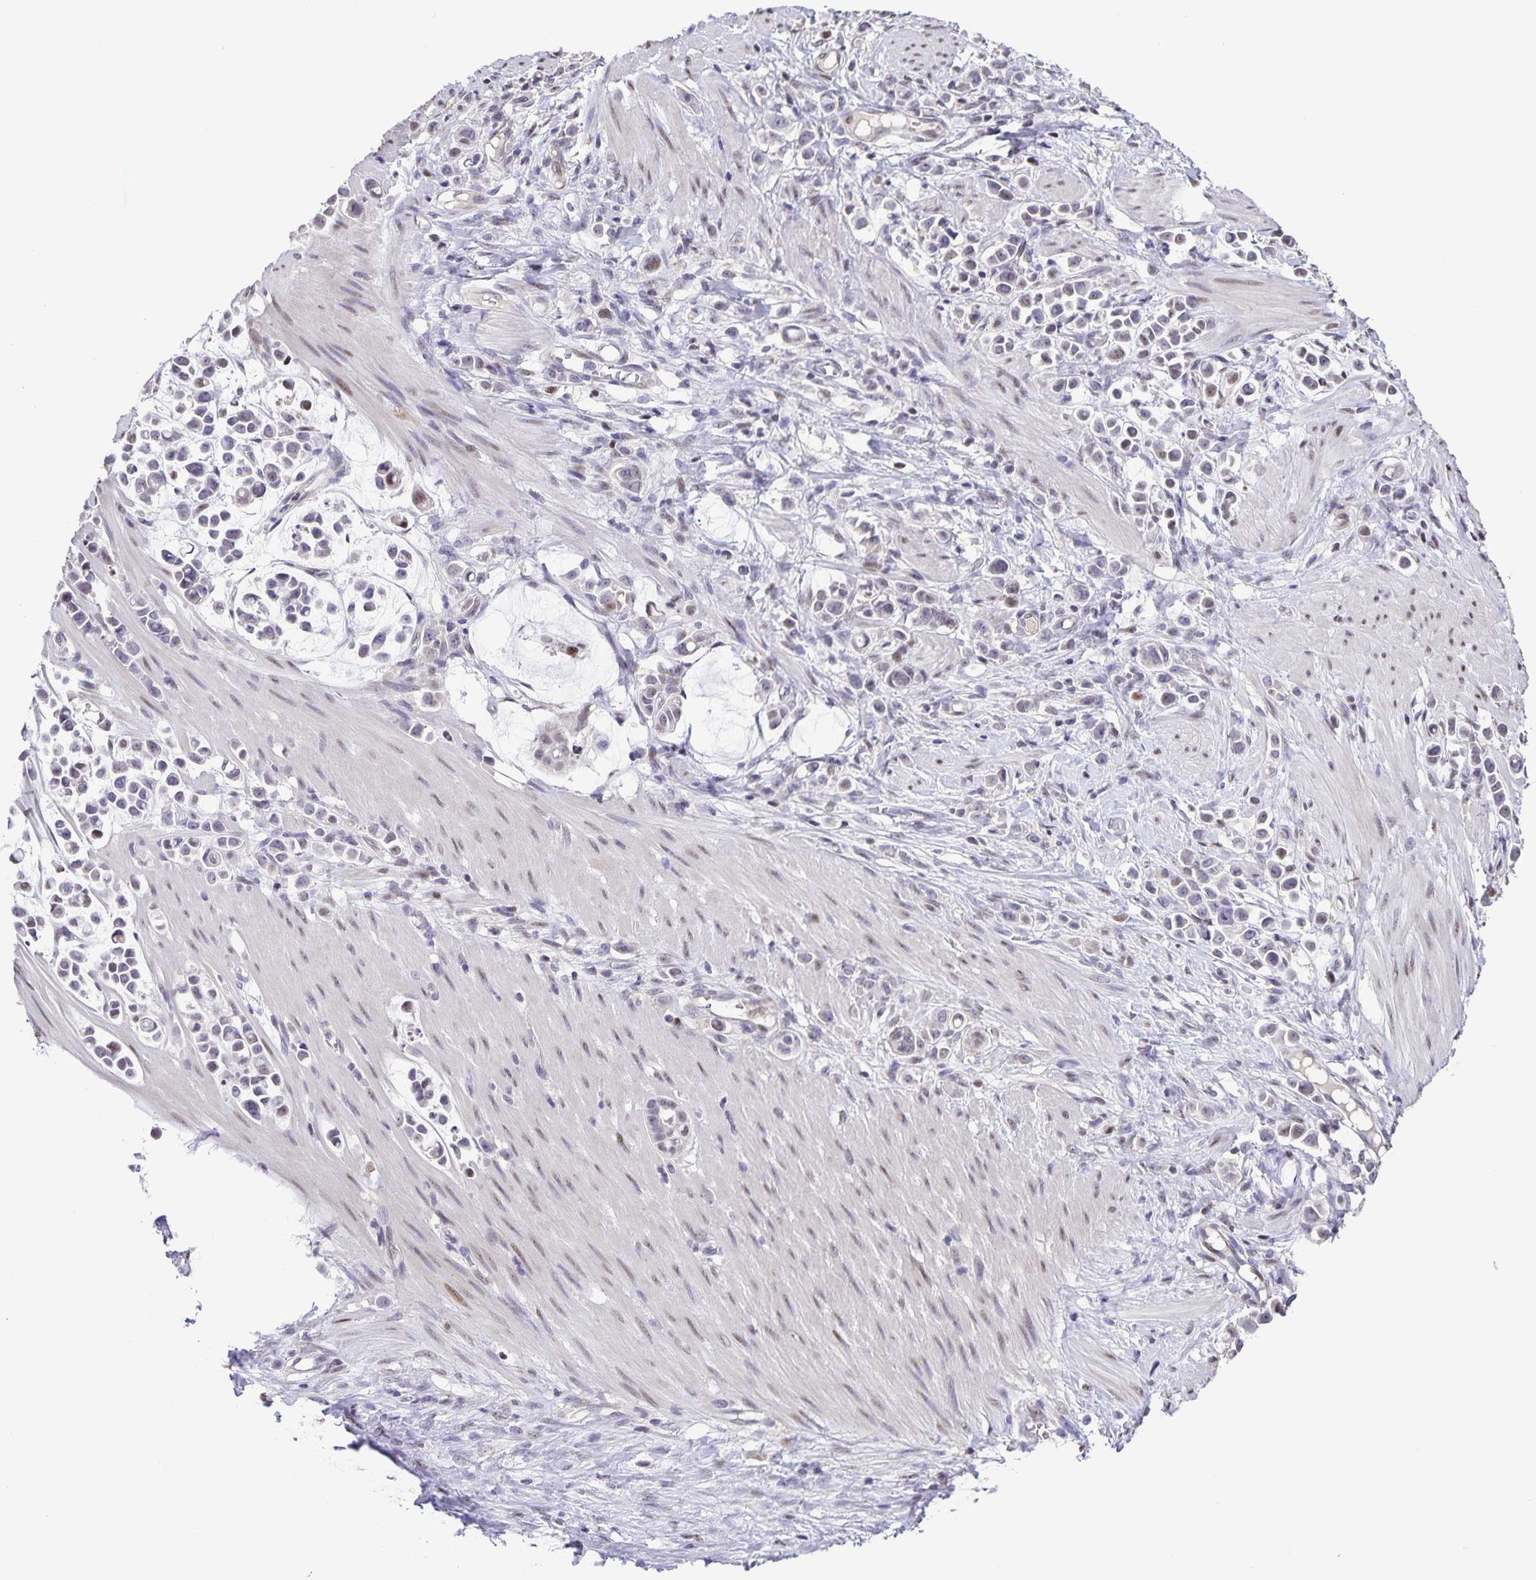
{"staining": {"intensity": "negative", "quantity": "none", "location": "none"}, "tissue": "stomach cancer", "cell_type": "Tumor cells", "image_type": "cancer", "snomed": [{"axis": "morphology", "description": "Adenocarcinoma, NOS"}, {"axis": "topography", "description": "Stomach"}], "caption": "Immunohistochemistry histopathology image of human stomach cancer (adenocarcinoma) stained for a protein (brown), which exhibits no positivity in tumor cells.", "gene": "ONECUT2", "patient": {"sex": "male", "age": 82}}